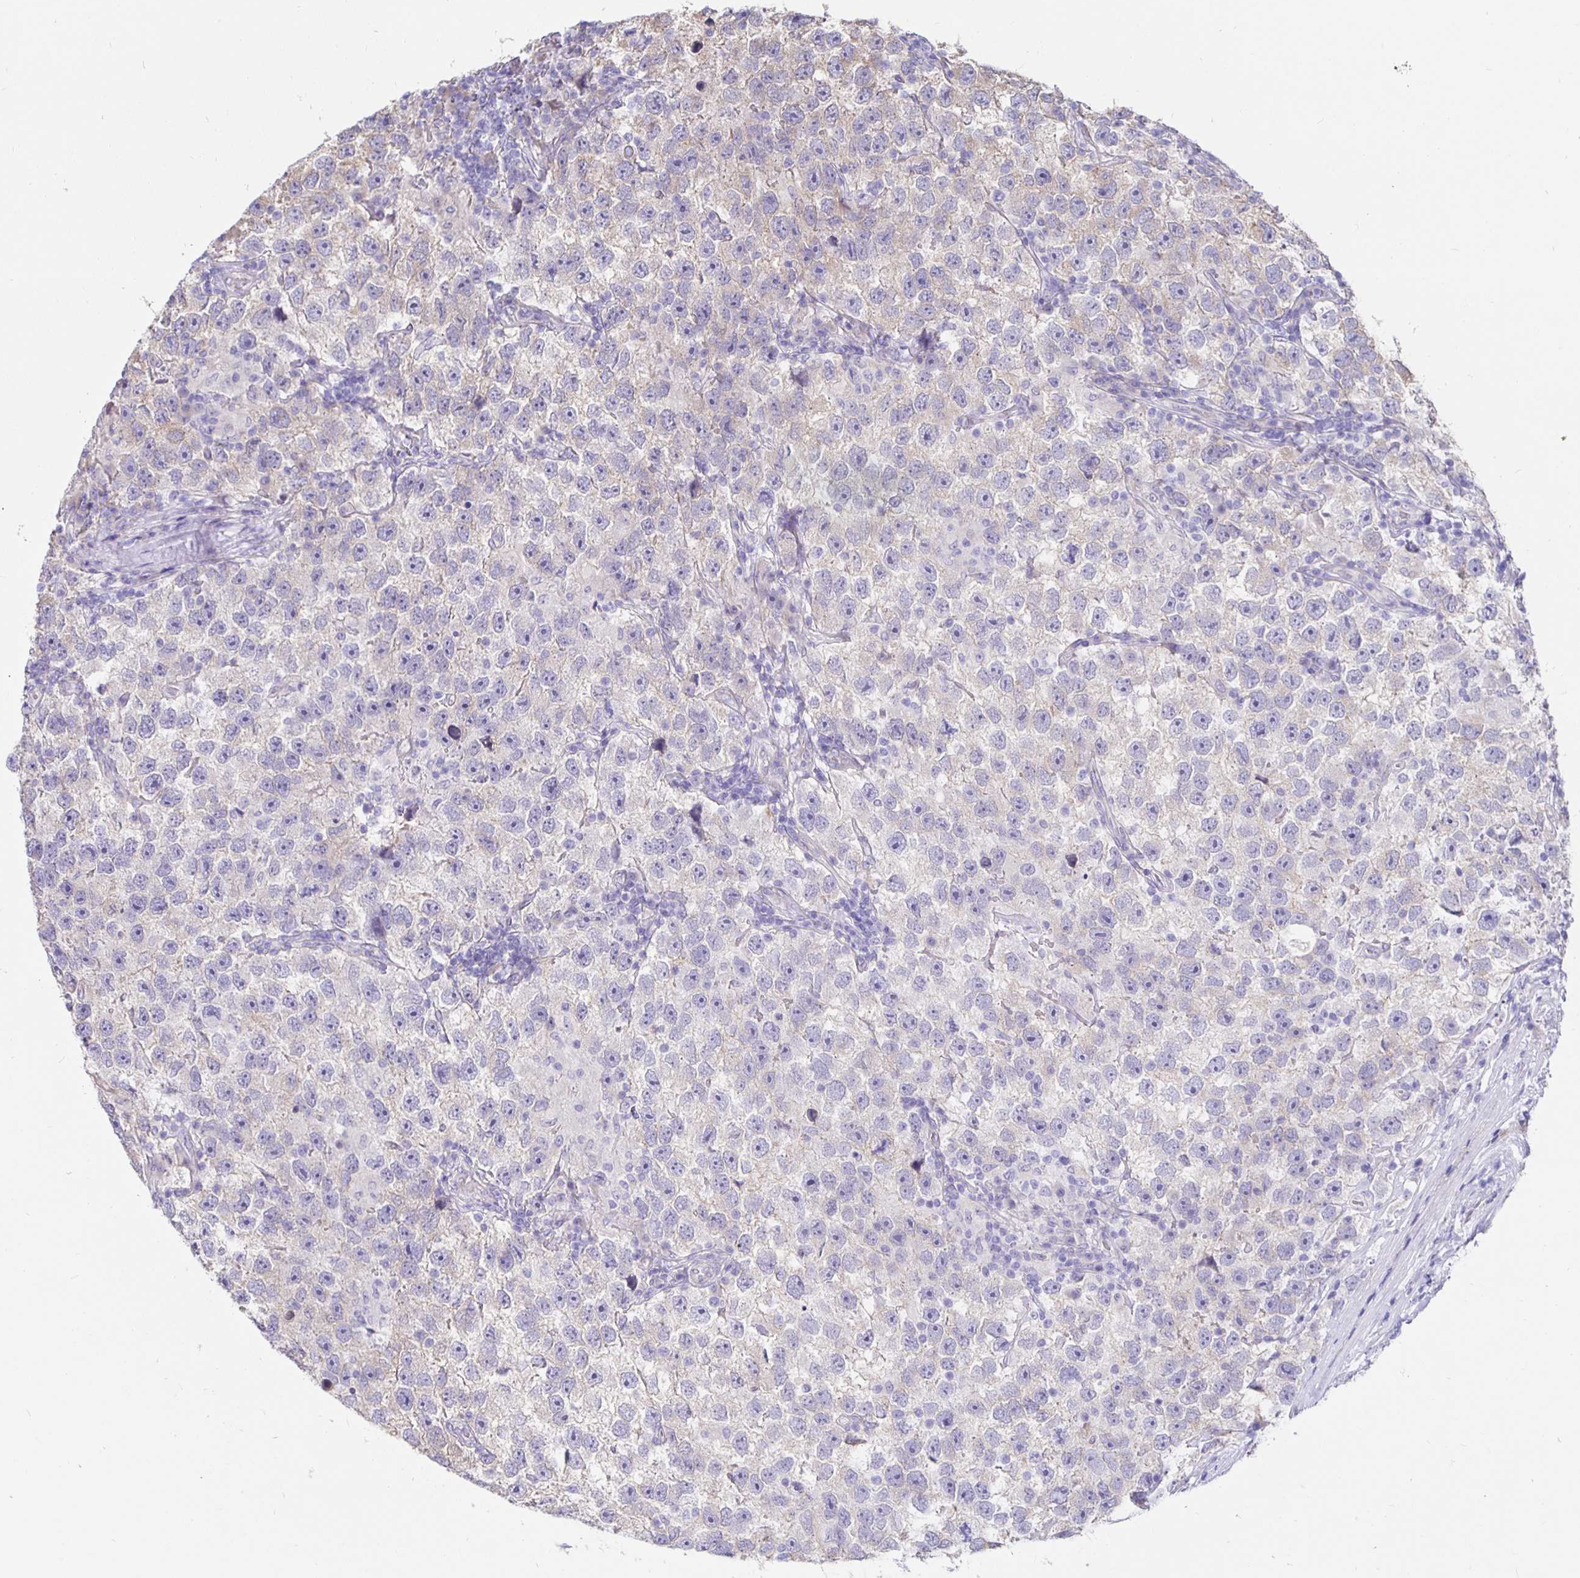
{"staining": {"intensity": "negative", "quantity": "none", "location": "none"}, "tissue": "testis cancer", "cell_type": "Tumor cells", "image_type": "cancer", "snomed": [{"axis": "morphology", "description": "Seminoma, NOS"}, {"axis": "topography", "description": "Testis"}], "caption": "Immunohistochemistry (IHC) micrograph of neoplastic tissue: seminoma (testis) stained with DAB demonstrates no significant protein positivity in tumor cells.", "gene": "DNAI2", "patient": {"sex": "male", "age": 26}}